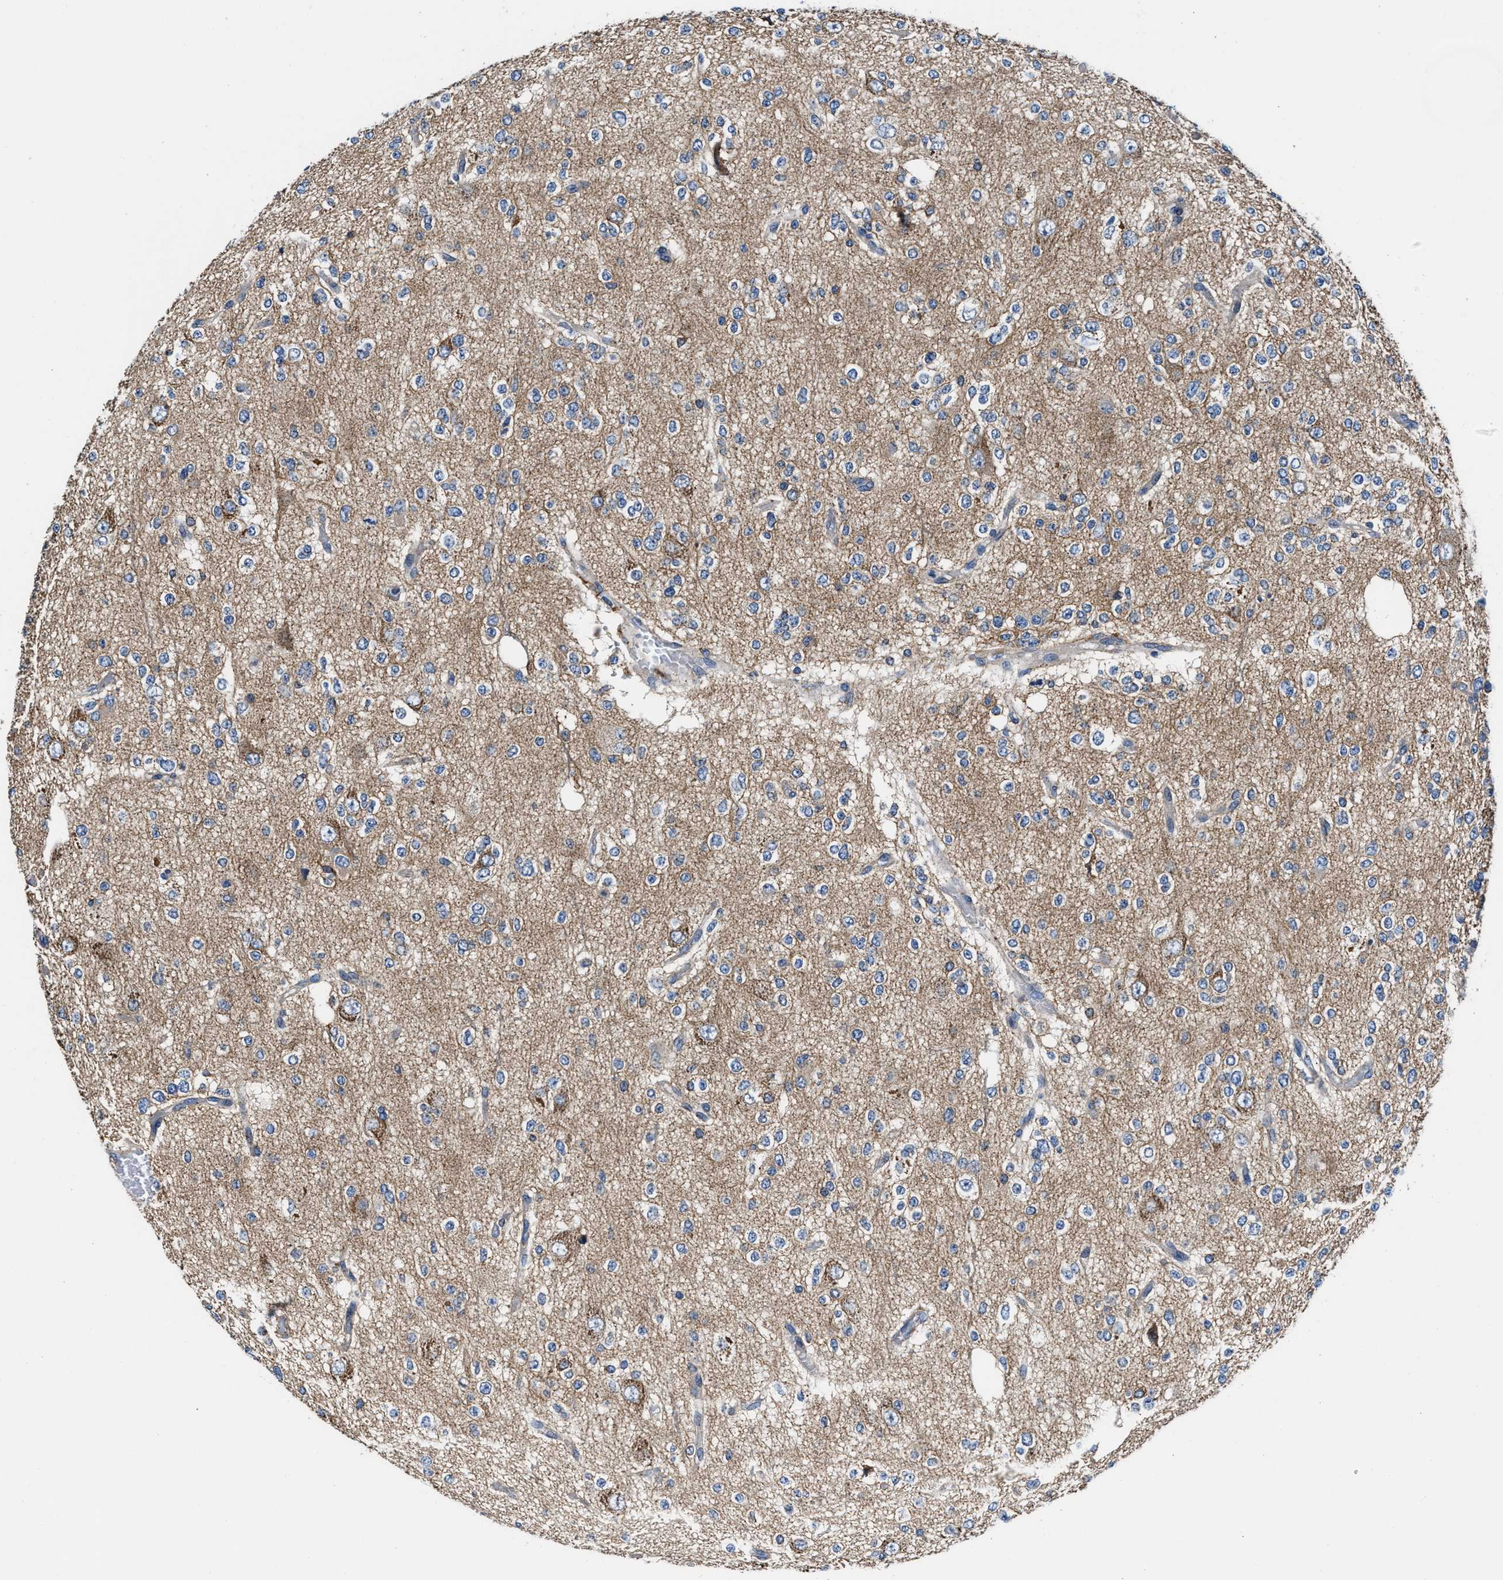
{"staining": {"intensity": "negative", "quantity": "none", "location": "none"}, "tissue": "glioma", "cell_type": "Tumor cells", "image_type": "cancer", "snomed": [{"axis": "morphology", "description": "Glioma, malignant, Low grade"}, {"axis": "topography", "description": "Brain"}], "caption": "There is no significant expression in tumor cells of malignant glioma (low-grade).", "gene": "PPP1R9B", "patient": {"sex": "male", "age": 38}}